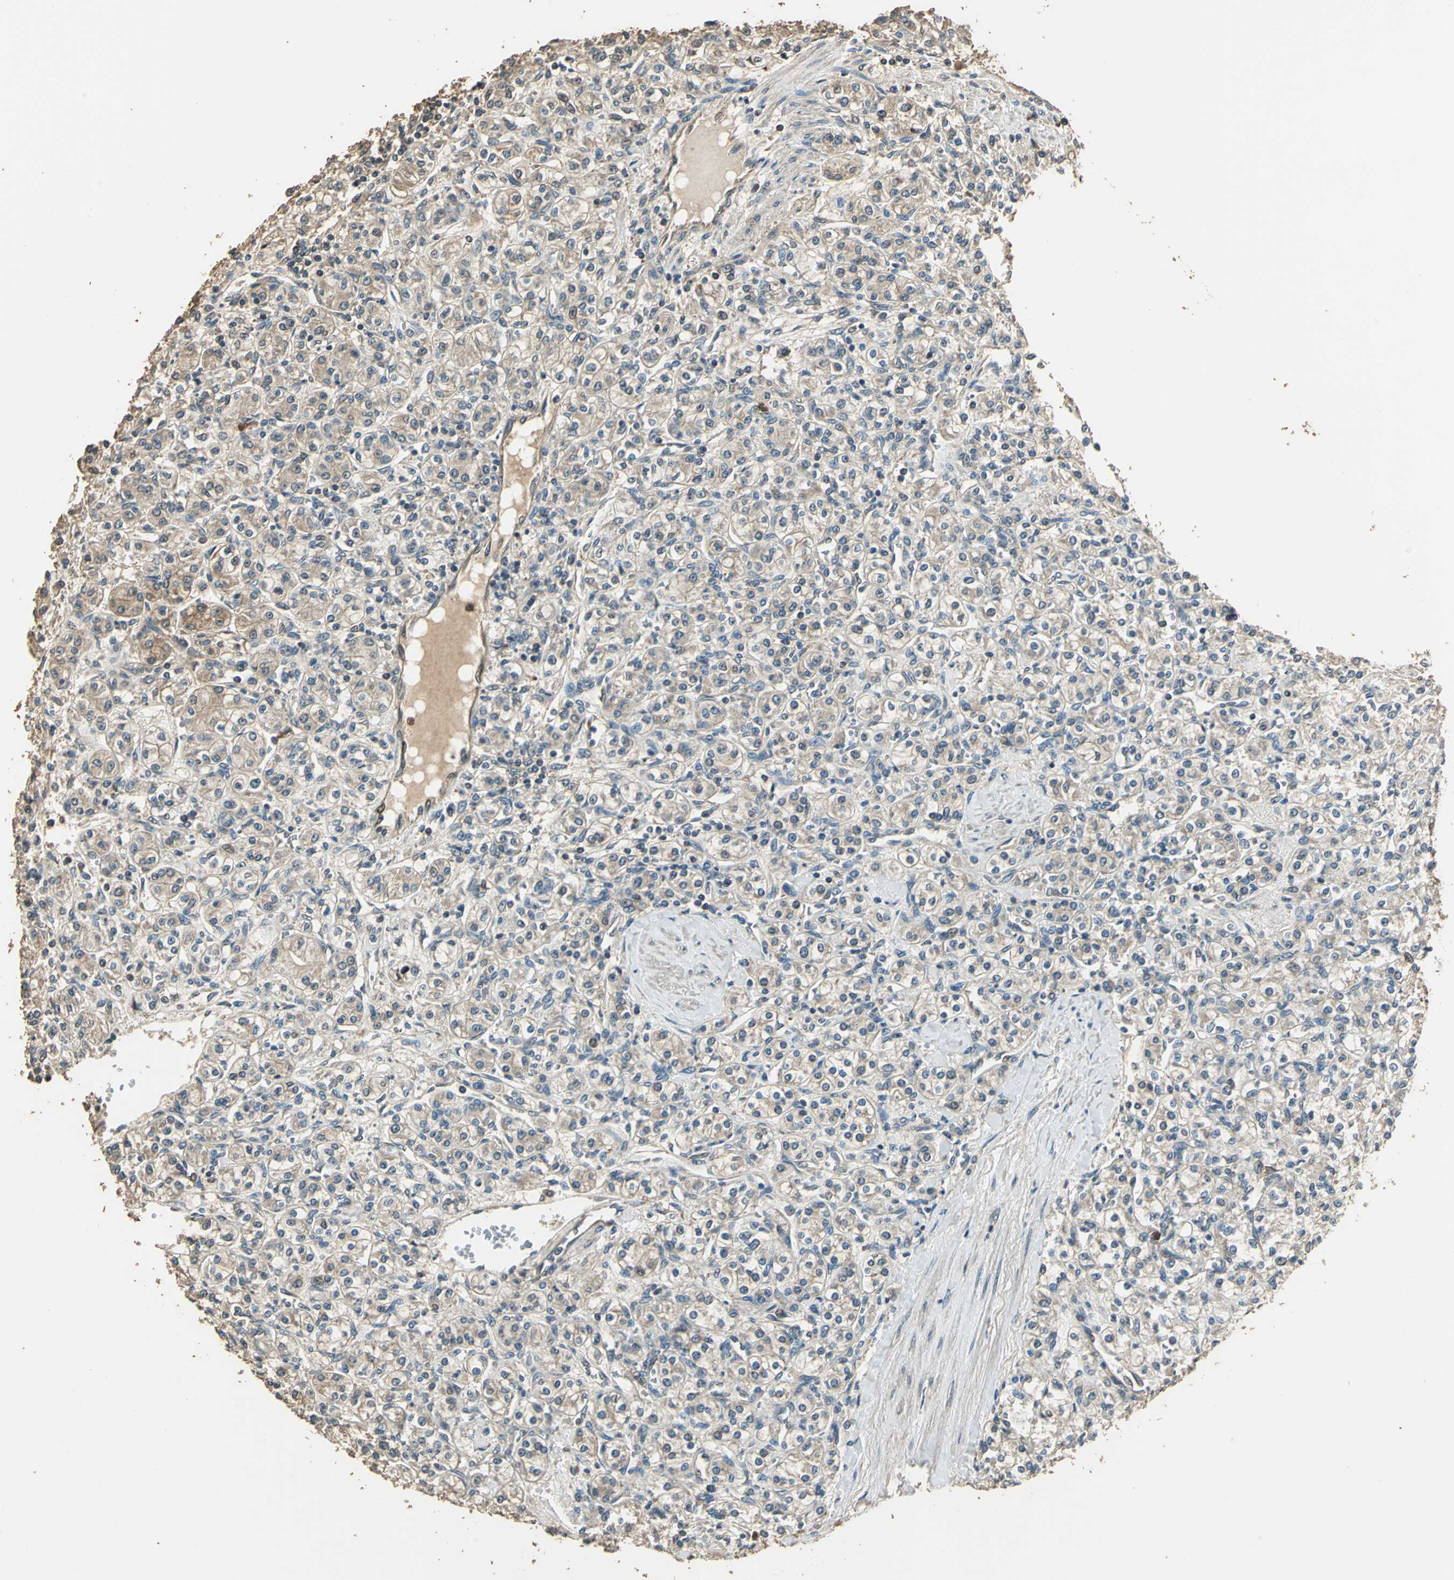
{"staining": {"intensity": "weak", "quantity": ">75%", "location": "cytoplasmic/membranous"}, "tissue": "renal cancer", "cell_type": "Tumor cells", "image_type": "cancer", "snomed": [{"axis": "morphology", "description": "Adenocarcinoma, NOS"}, {"axis": "topography", "description": "Kidney"}], "caption": "There is low levels of weak cytoplasmic/membranous expression in tumor cells of renal adenocarcinoma, as demonstrated by immunohistochemical staining (brown color).", "gene": "TMPRSS4", "patient": {"sex": "male", "age": 77}}